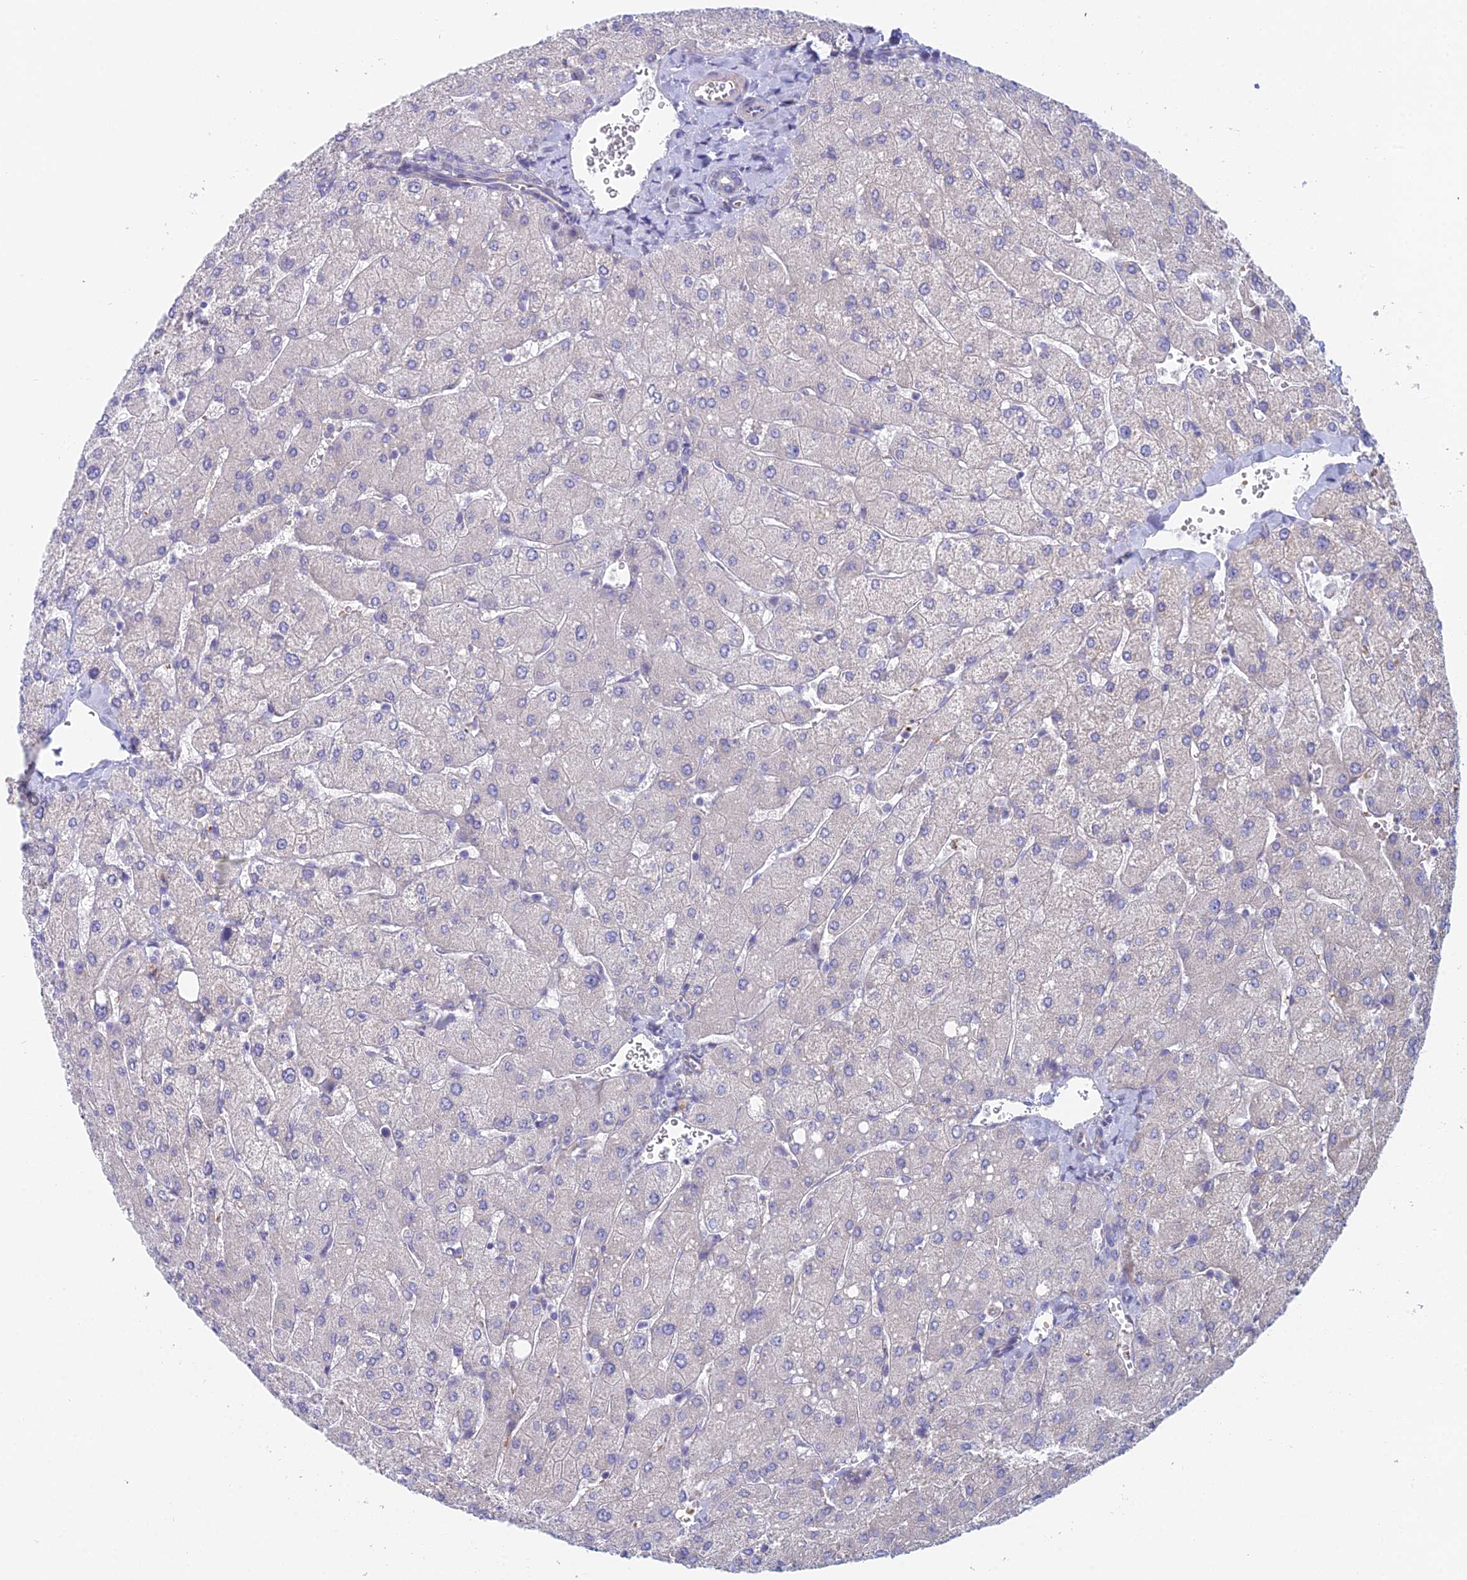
{"staining": {"intensity": "negative", "quantity": "none", "location": "none"}, "tissue": "liver", "cell_type": "Cholangiocytes", "image_type": "normal", "snomed": [{"axis": "morphology", "description": "Normal tissue, NOS"}, {"axis": "topography", "description": "Liver"}], "caption": "An immunohistochemistry photomicrograph of normal liver is shown. There is no staining in cholangiocytes of liver.", "gene": "ZNF564", "patient": {"sex": "male", "age": 55}}